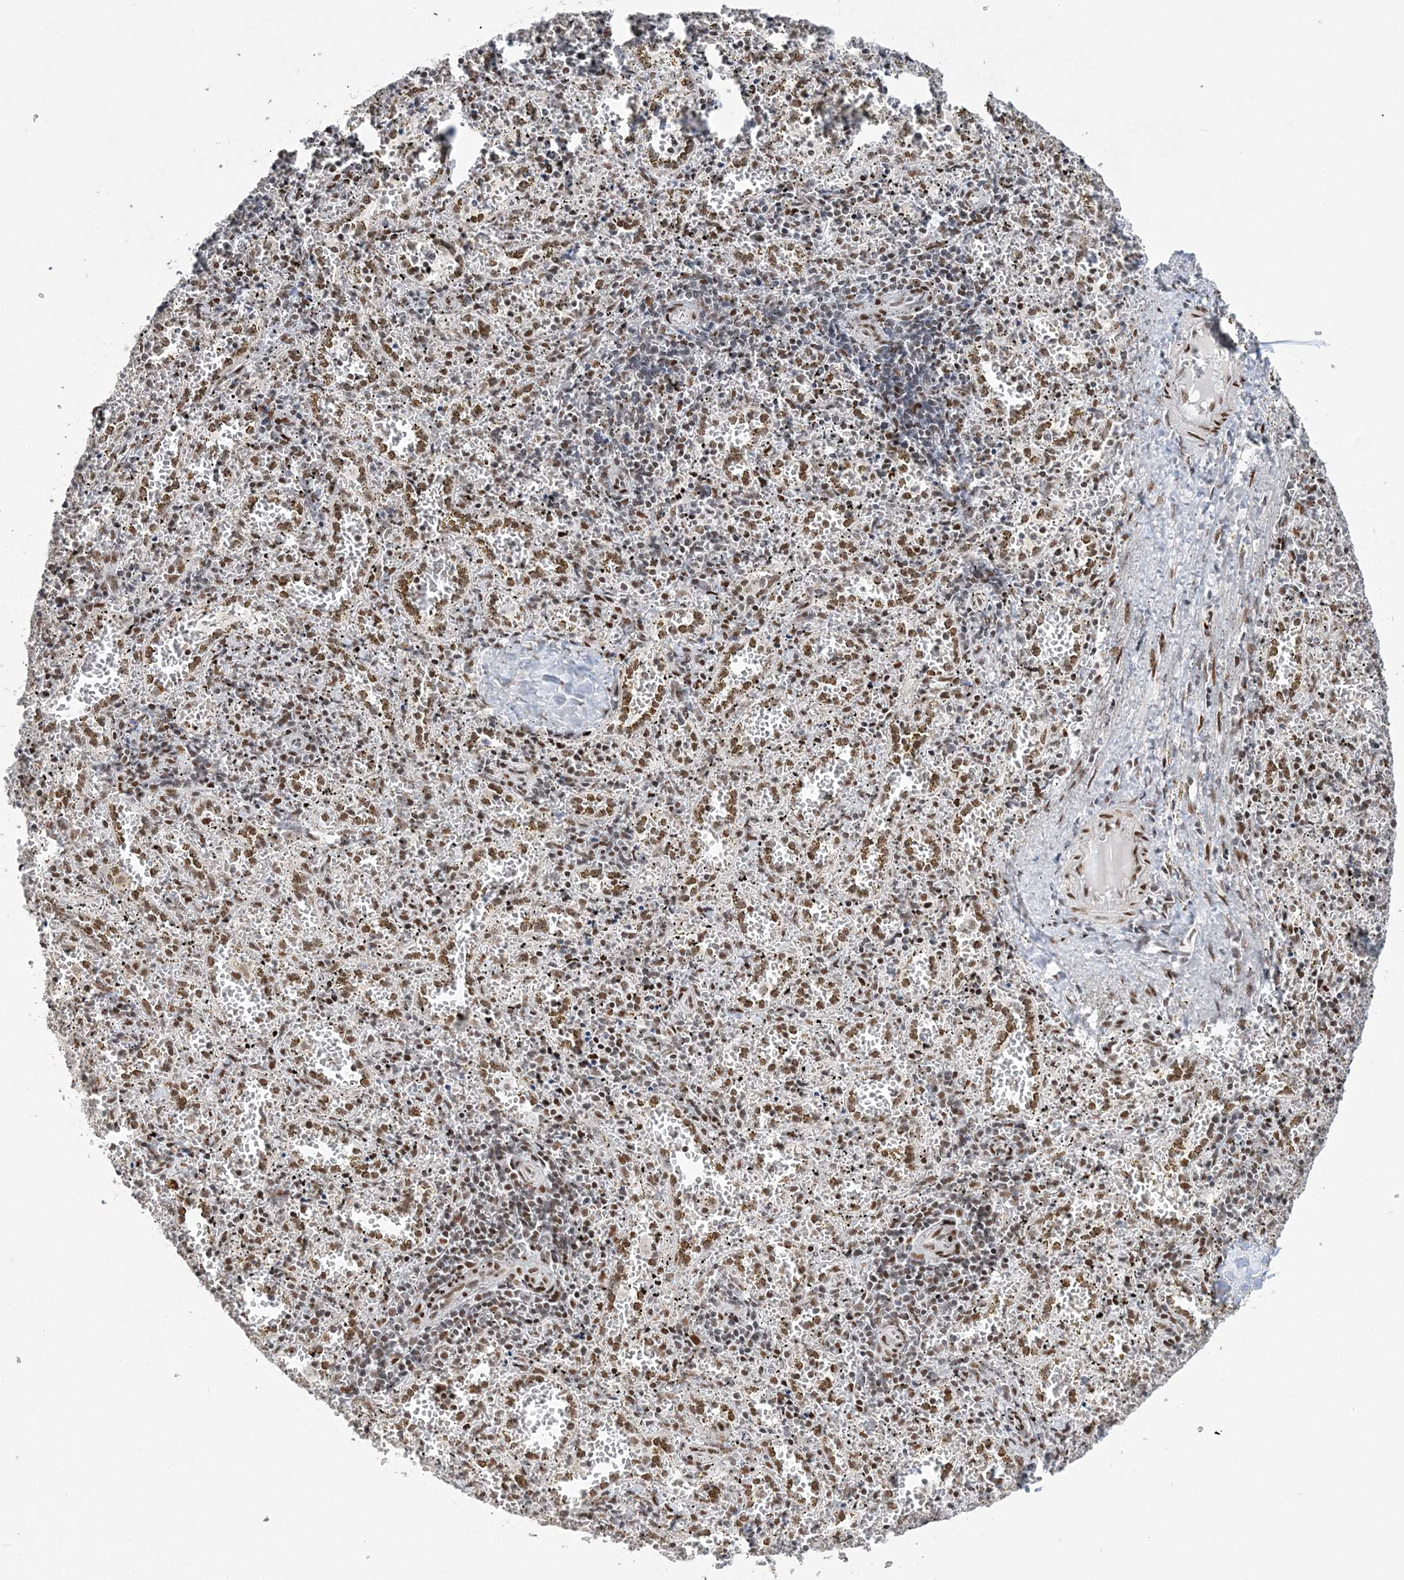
{"staining": {"intensity": "moderate", "quantity": "25%-75%", "location": "nuclear"}, "tissue": "spleen", "cell_type": "Cells in red pulp", "image_type": "normal", "snomed": [{"axis": "morphology", "description": "Normal tissue, NOS"}, {"axis": "topography", "description": "Spleen"}], "caption": "Spleen stained with a brown dye displays moderate nuclear positive expression in about 25%-75% of cells in red pulp.", "gene": "ZBTB7A", "patient": {"sex": "male", "age": 11}}